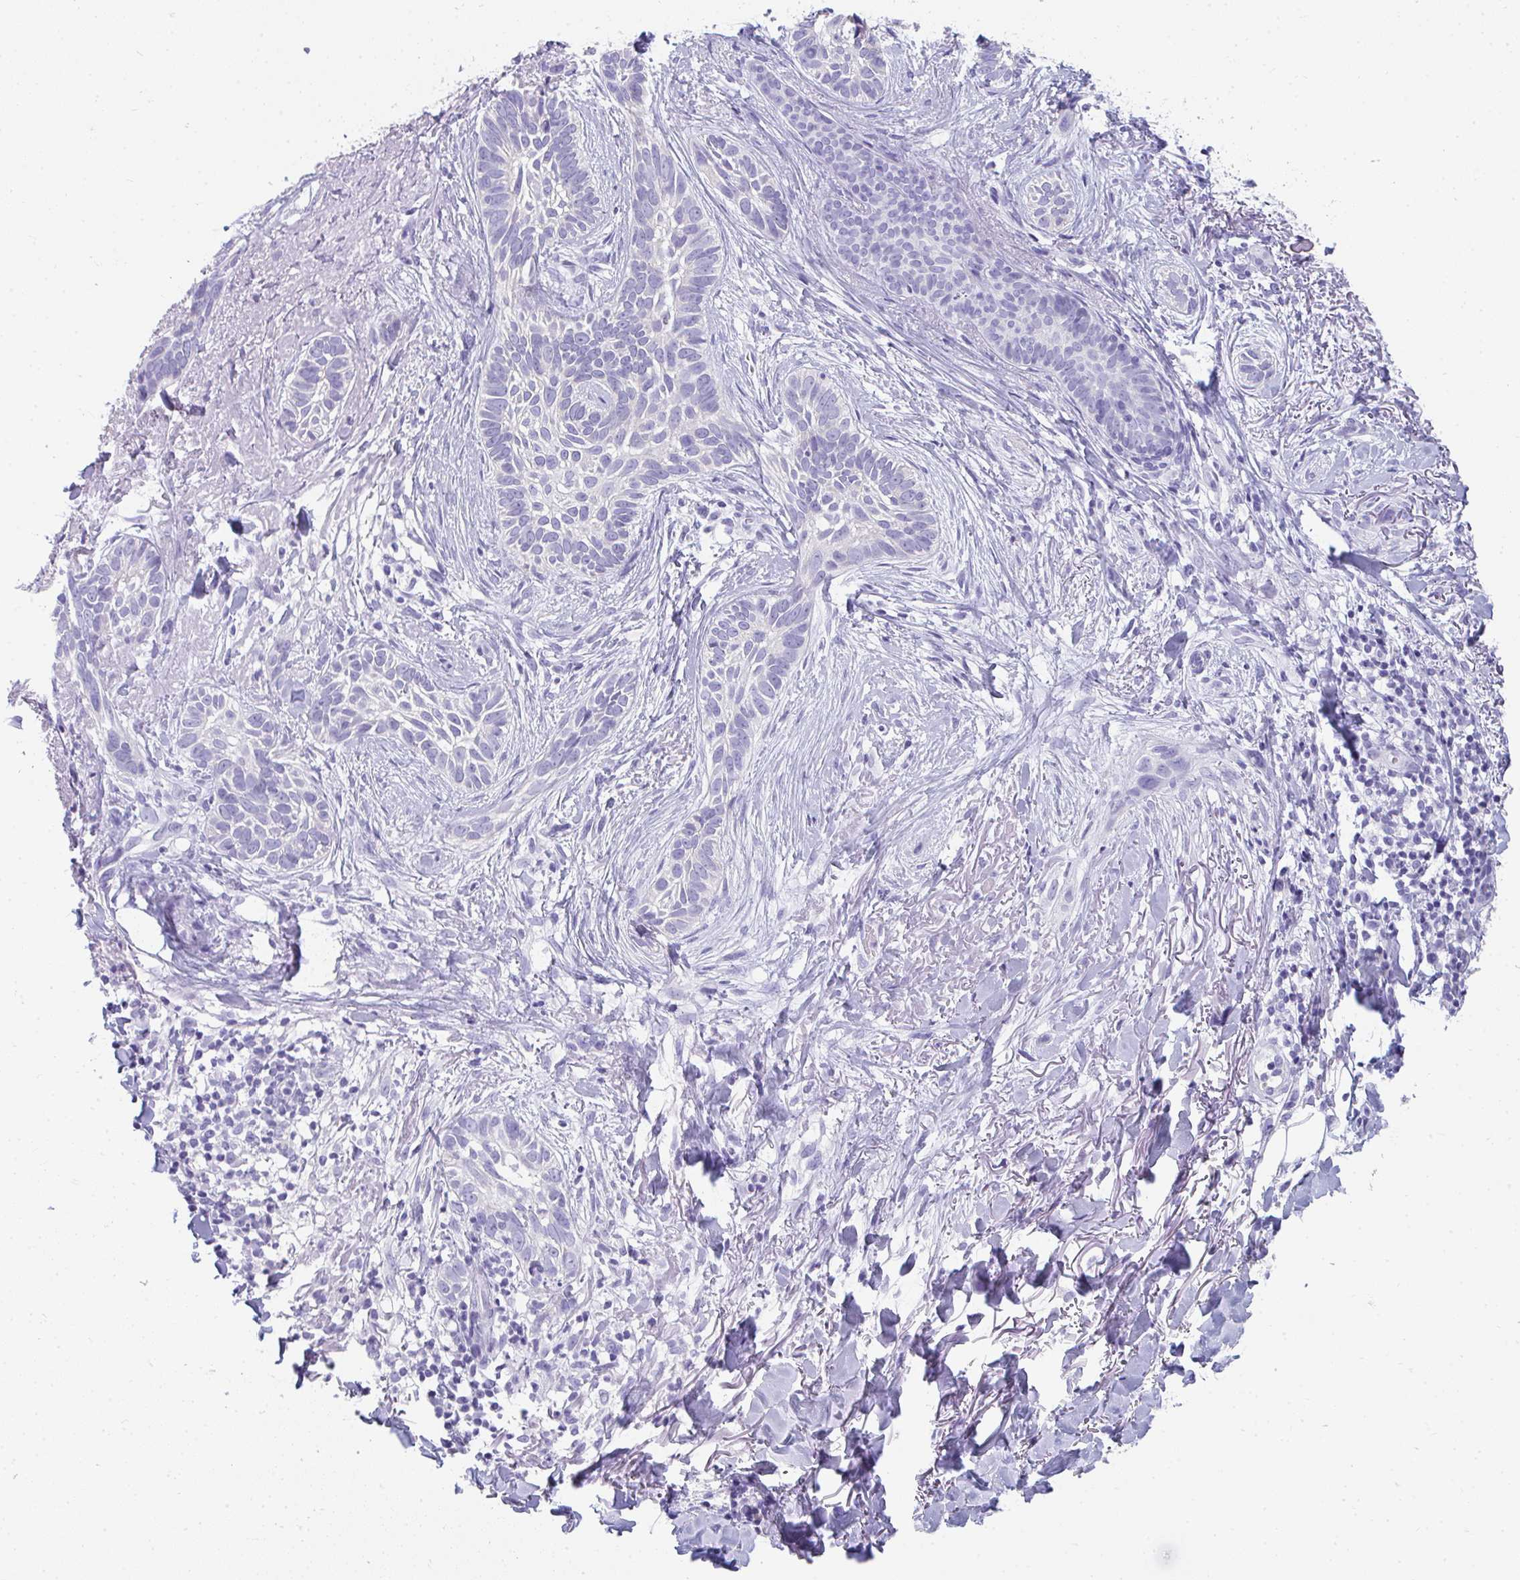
{"staining": {"intensity": "negative", "quantity": "none", "location": "none"}, "tissue": "skin cancer", "cell_type": "Tumor cells", "image_type": "cancer", "snomed": [{"axis": "morphology", "description": "Basal cell carcinoma"}, {"axis": "topography", "description": "Skin"}, {"axis": "topography", "description": "Skin of face"}], "caption": "Histopathology image shows no significant protein expression in tumor cells of skin basal cell carcinoma.", "gene": "TTC30B", "patient": {"sex": "female", "age": 90}}